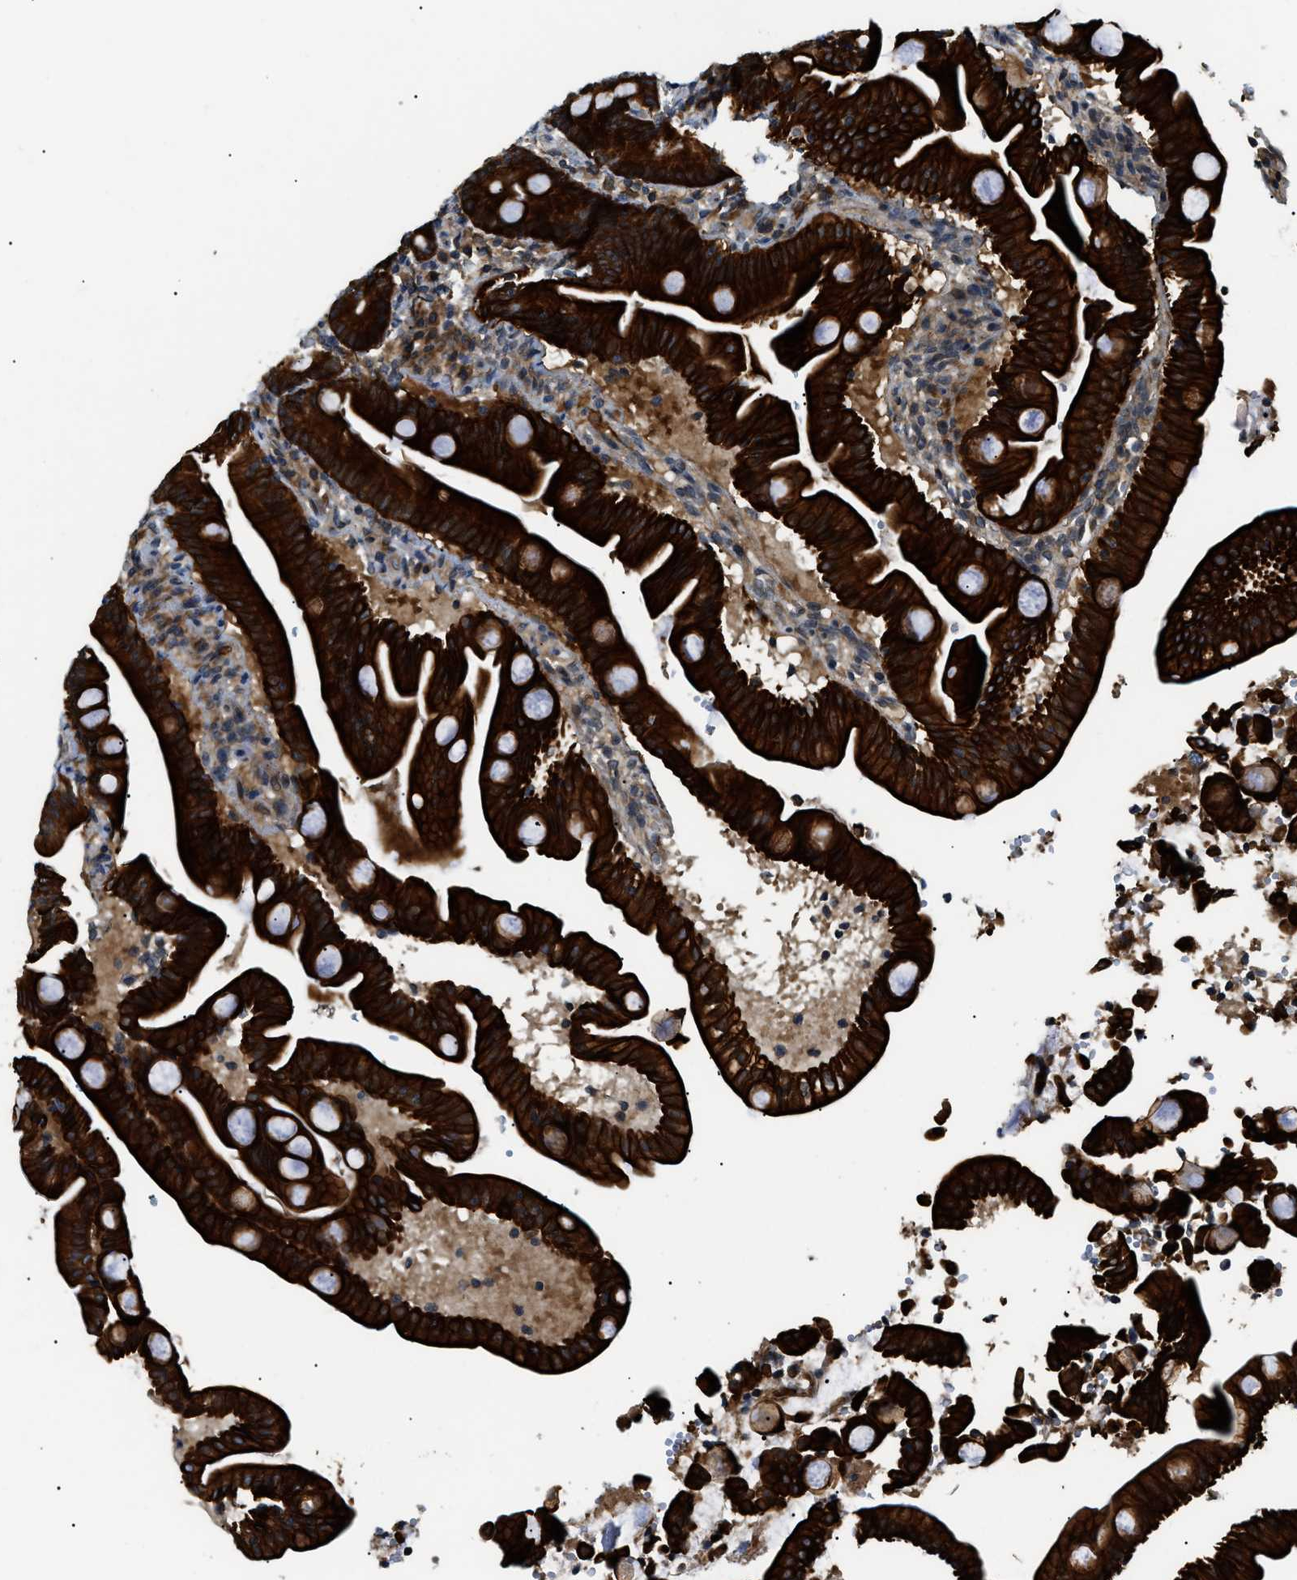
{"staining": {"intensity": "strong", "quantity": ">75%", "location": "cytoplasmic/membranous"}, "tissue": "duodenum", "cell_type": "Glandular cells", "image_type": "normal", "snomed": [{"axis": "morphology", "description": "Normal tissue, NOS"}, {"axis": "topography", "description": "Duodenum"}], "caption": "High-magnification brightfield microscopy of benign duodenum stained with DAB (brown) and counterstained with hematoxylin (blue). glandular cells exhibit strong cytoplasmic/membranous staining is appreciated in about>75% of cells. Using DAB (brown) and hematoxylin (blue) stains, captured at high magnification using brightfield microscopy.", "gene": "SRPK1", "patient": {"sex": "male", "age": 54}}